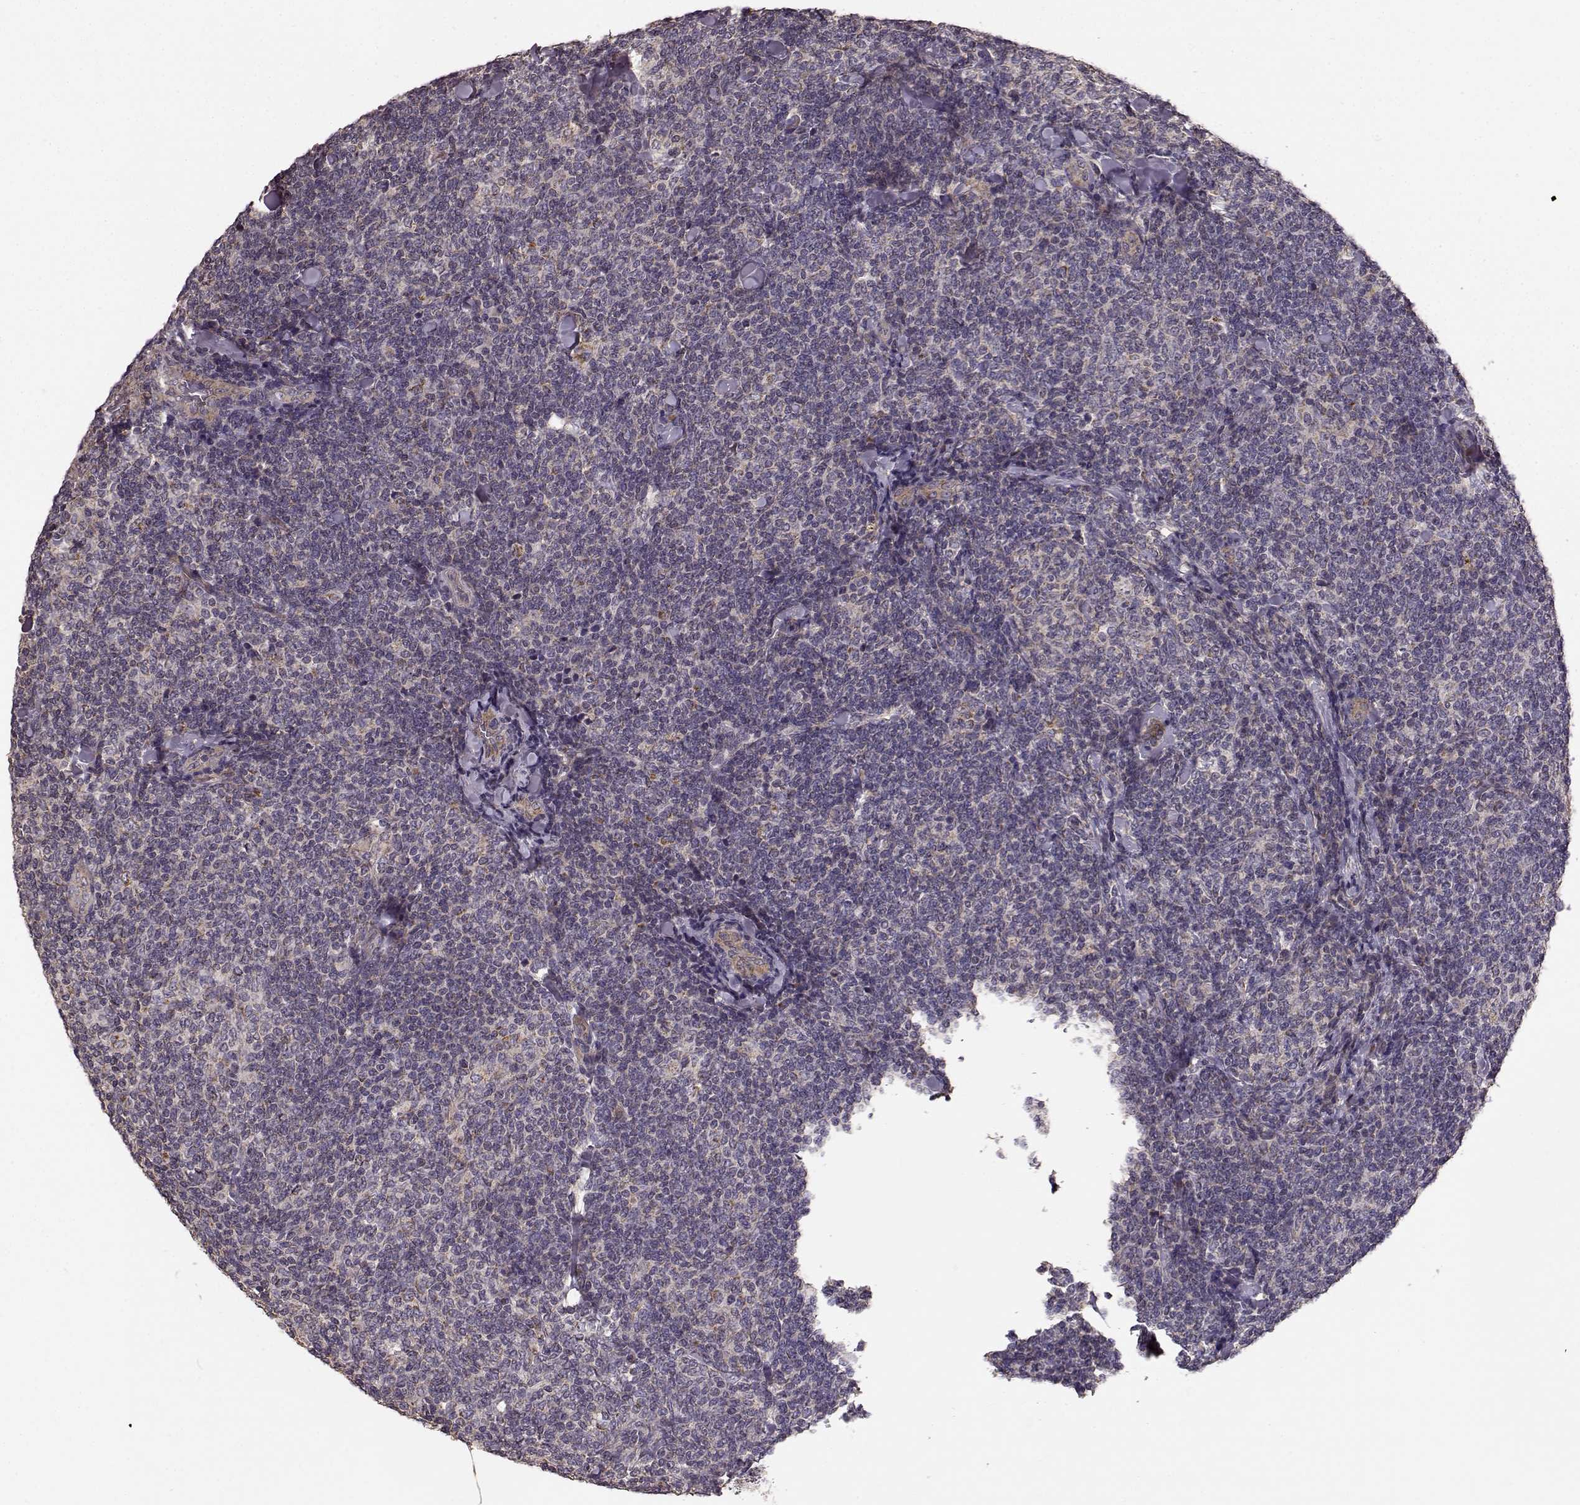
{"staining": {"intensity": "negative", "quantity": "none", "location": "none"}, "tissue": "lymphoma", "cell_type": "Tumor cells", "image_type": "cancer", "snomed": [{"axis": "morphology", "description": "Malignant lymphoma, non-Hodgkin's type, Low grade"}, {"axis": "topography", "description": "Lymph node"}], "caption": "Immunohistochemistry (IHC) of lymphoma shows no expression in tumor cells.", "gene": "ERBB3", "patient": {"sex": "female", "age": 56}}